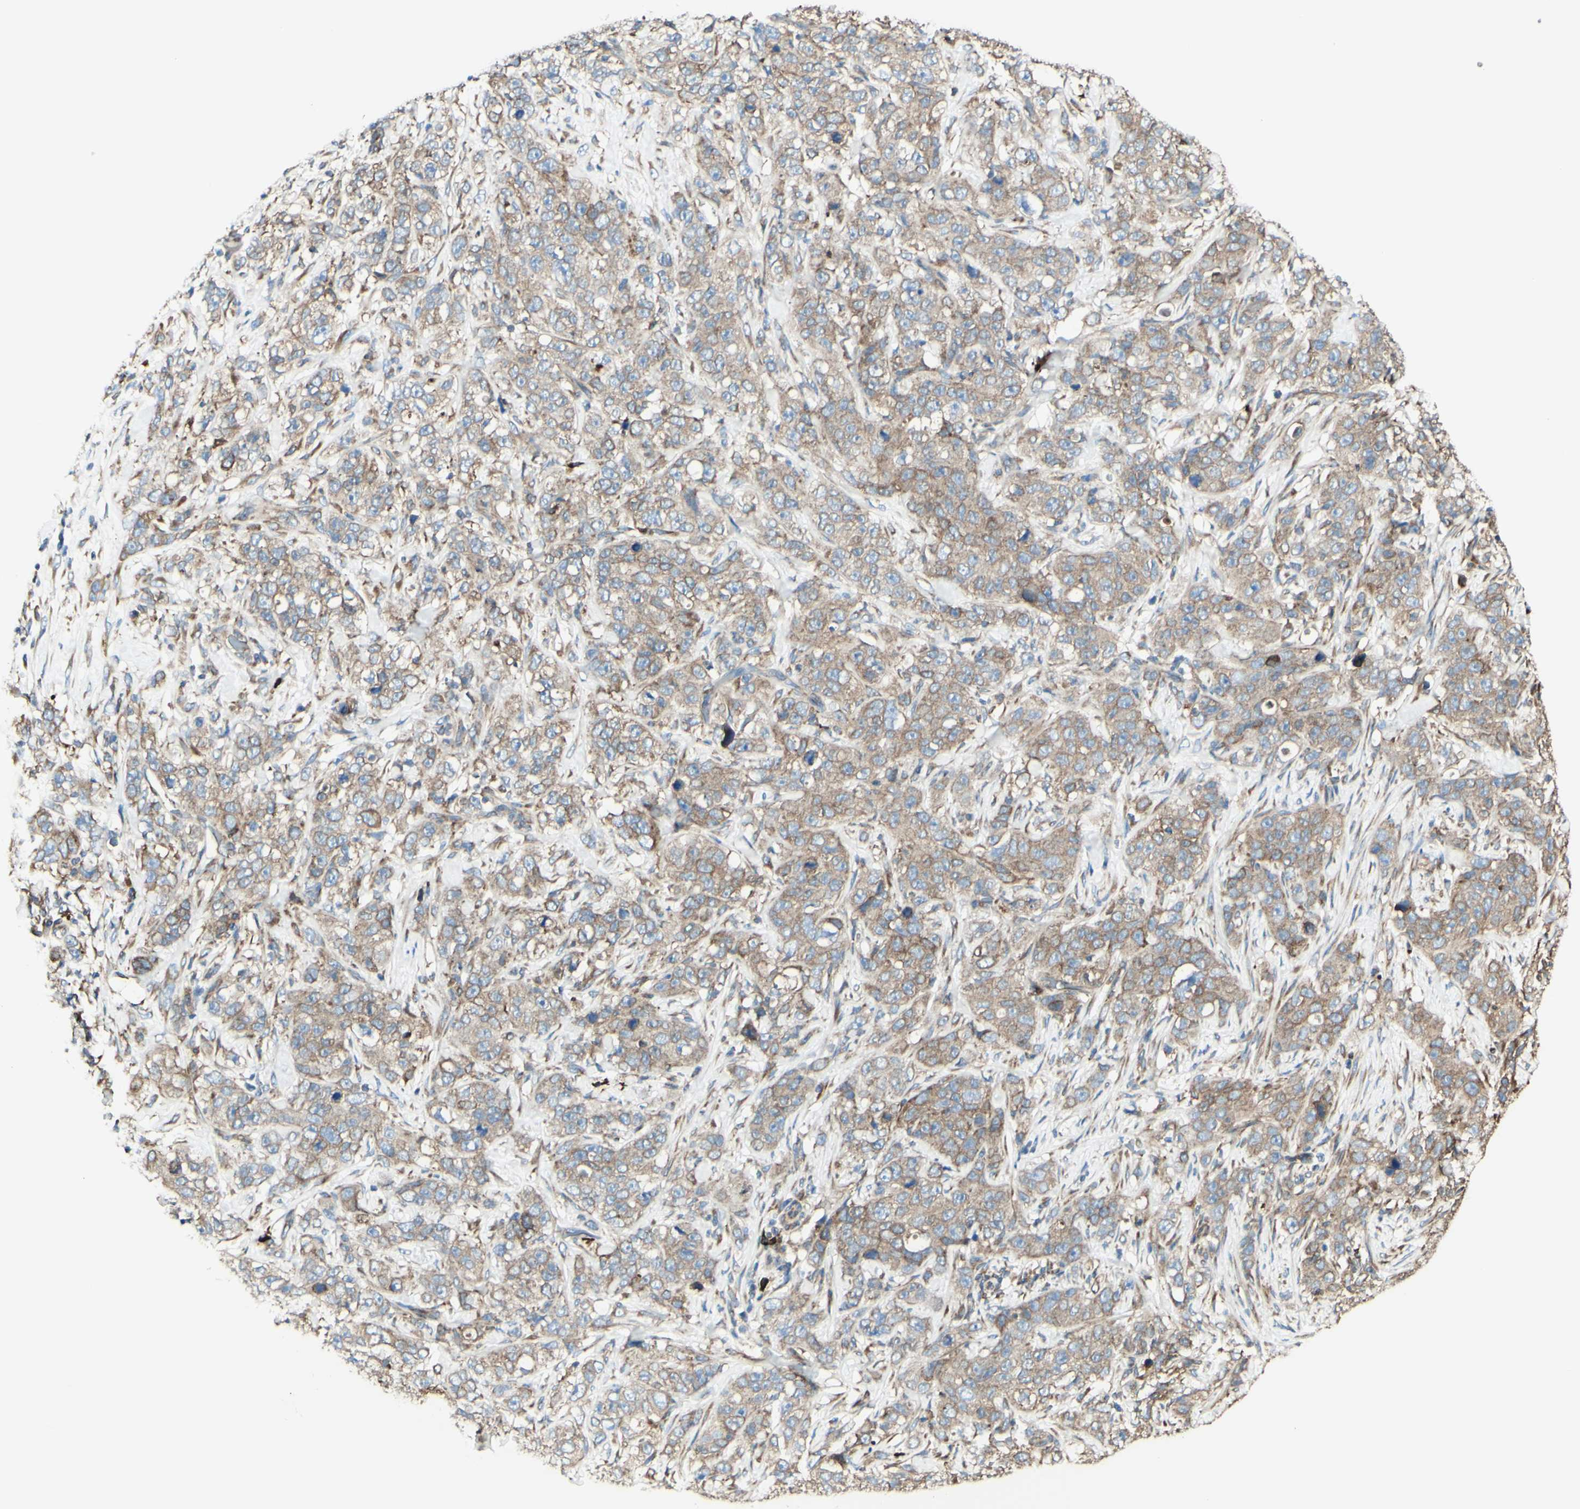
{"staining": {"intensity": "moderate", "quantity": ">75%", "location": "cytoplasmic/membranous"}, "tissue": "stomach cancer", "cell_type": "Tumor cells", "image_type": "cancer", "snomed": [{"axis": "morphology", "description": "Adenocarcinoma, NOS"}, {"axis": "topography", "description": "Stomach"}], "caption": "Moderate cytoplasmic/membranous staining is appreciated in about >75% of tumor cells in stomach cancer (adenocarcinoma). (DAB = brown stain, brightfield microscopy at high magnification).", "gene": "DNAJB11", "patient": {"sex": "male", "age": 48}}